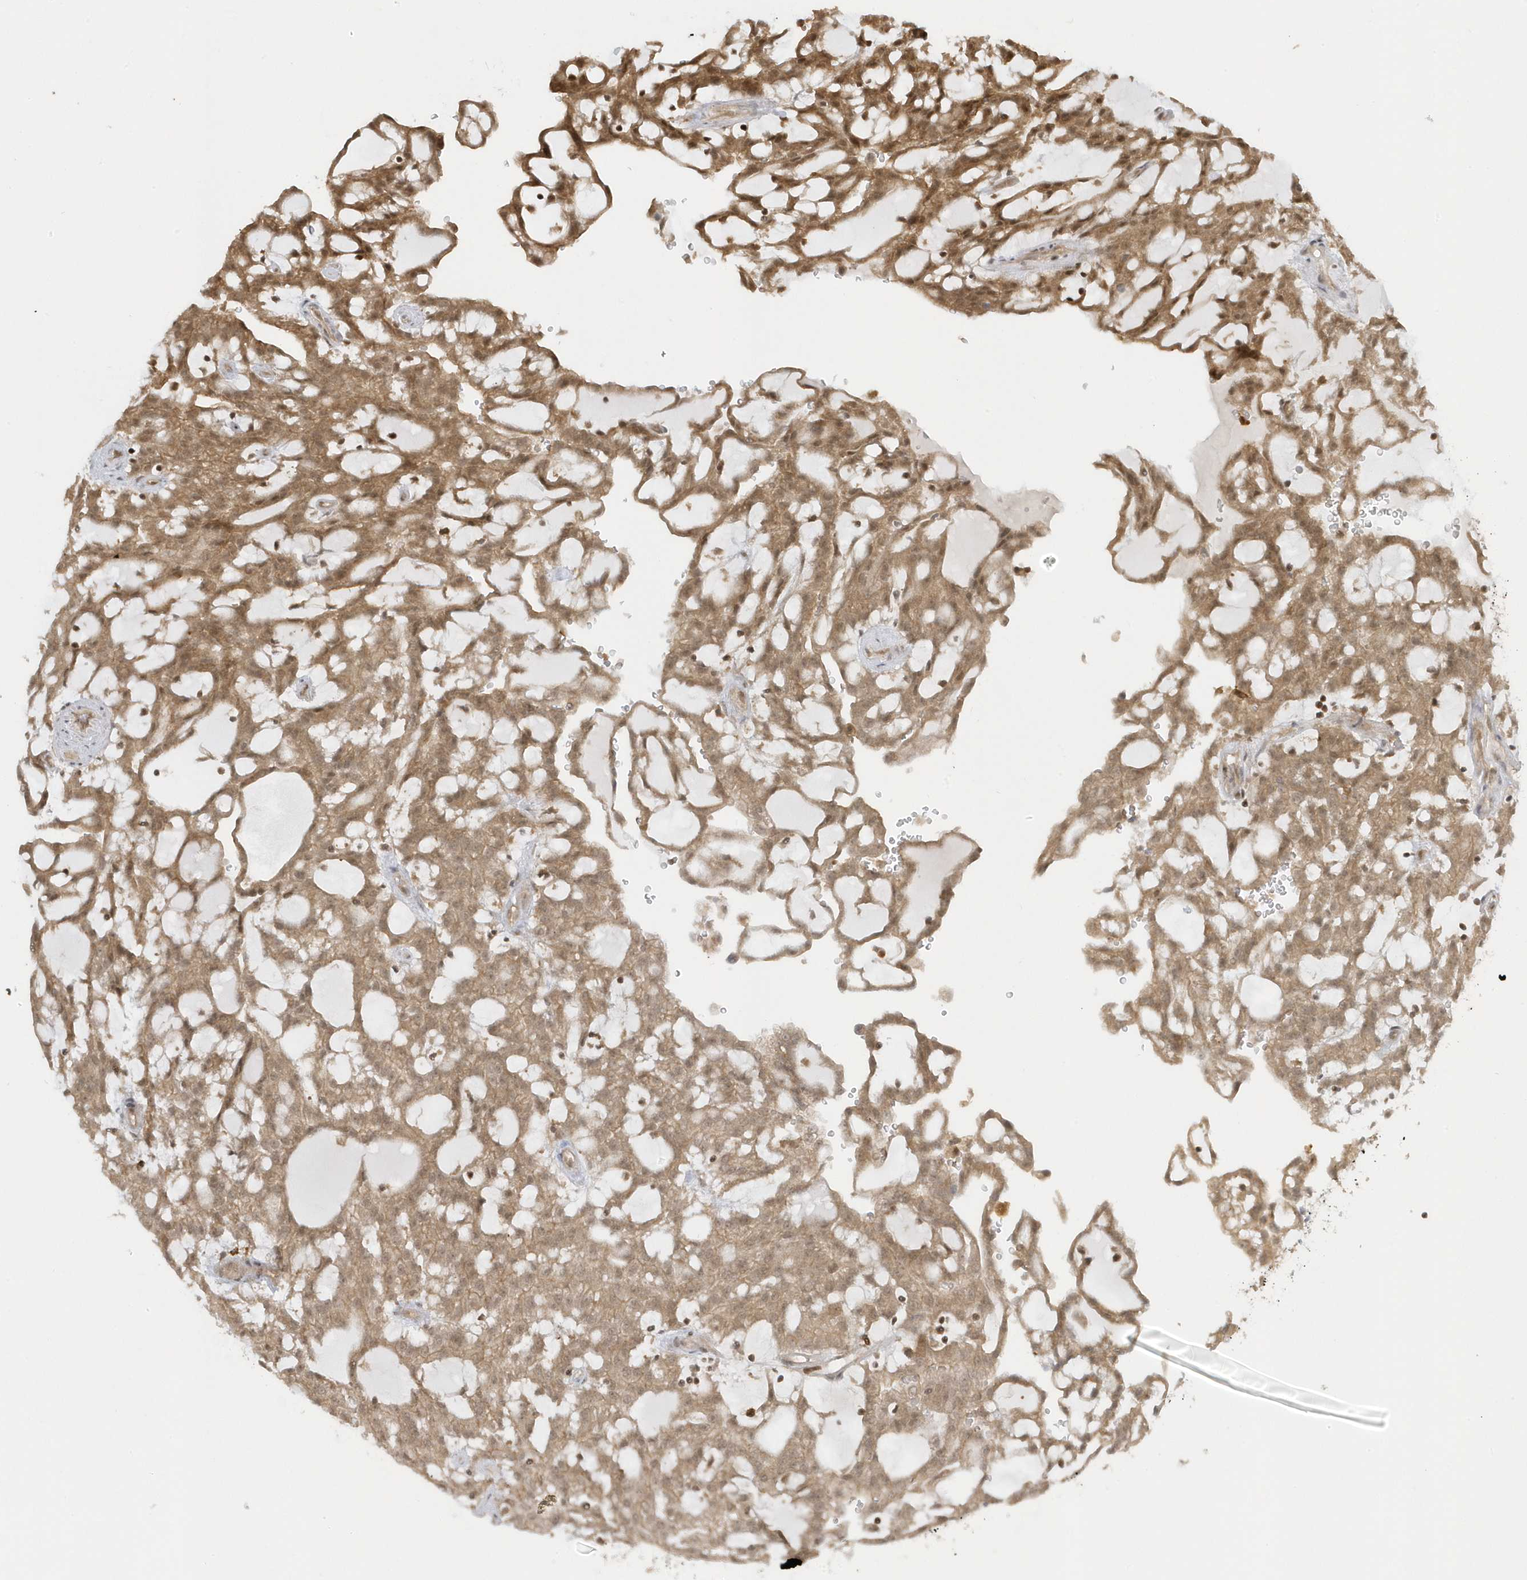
{"staining": {"intensity": "moderate", "quantity": ">75%", "location": "cytoplasmic/membranous,nuclear"}, "tissue": "renal cancer", "cell_type": "Tumor cells", "image_type": "cancer", "snomed": [{"axis": "morphology", "description": "Adenocarcinoma, NOS"}, {"axis": "topography", "description": "Kidney"}], "caption": "Moderate cytoplasmic/membranous and nuclear positivity for a protein is seen in about >75% of tumor cells of renal cancer (adenocarcinoma) using immunohistochemistry (IHC).", "gene": "PPP1R7", "patient": {"sex": "male", "age": 63}}